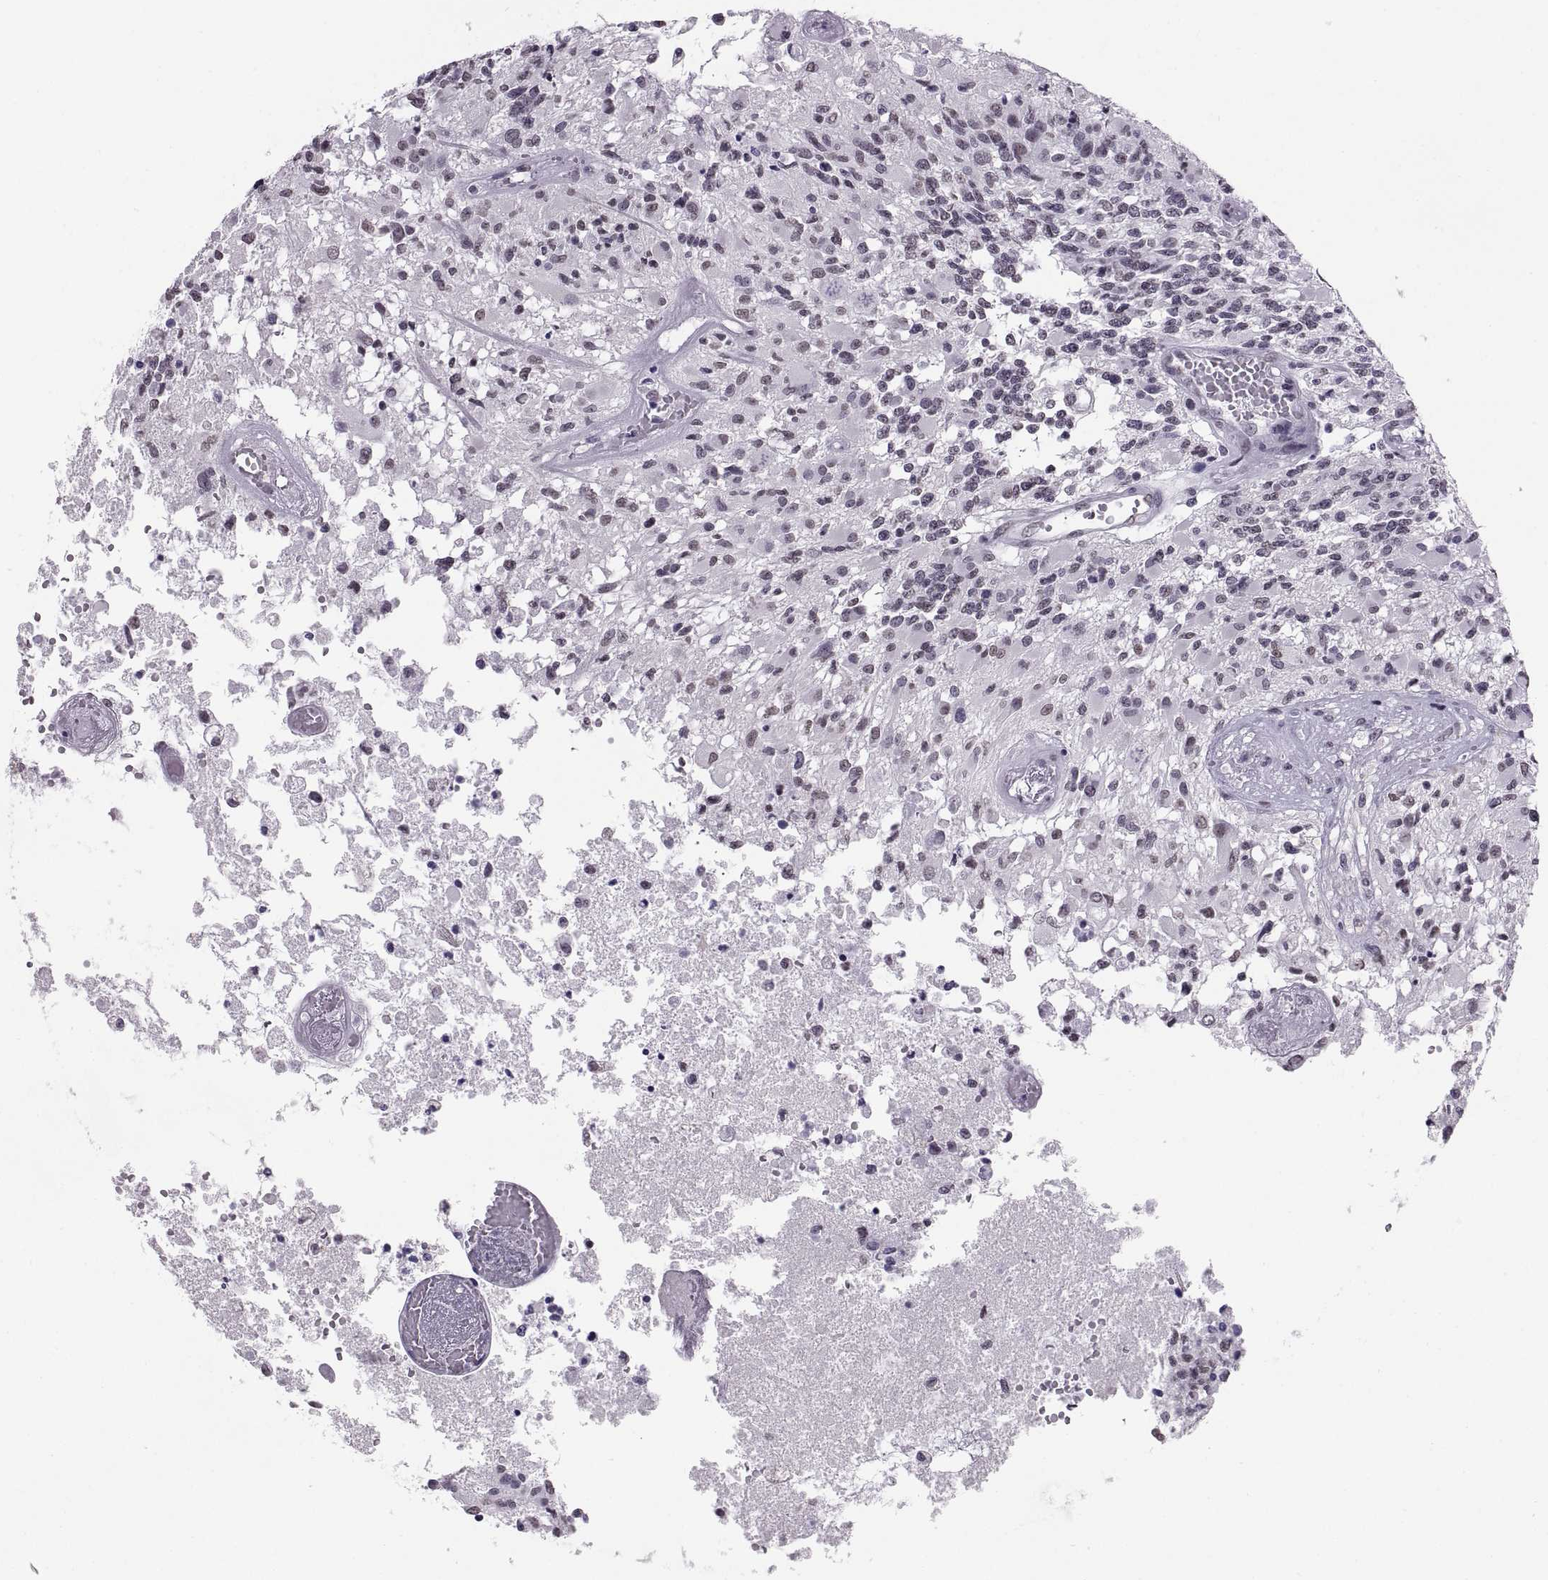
{"staining": {"intensity": "negative", "quantity": "none", "location": "none"}, "tissue": "glioma", "cell_type": "Tumor cells", "image_type": "cancer", "snomed": [{"axis": "morphology", "description": "Glioma, malignant, High grade"}, {"axis": "topography", "description": "Brain"}], "caption": "DAB (3,3'-diaminobenzidine) immunohistochemical staining of malignant high-grade glioma demonstrates no significant expression in tumor cells.", "gene": "CARTPT", "patient": {"sex": "female", "age": 63}}